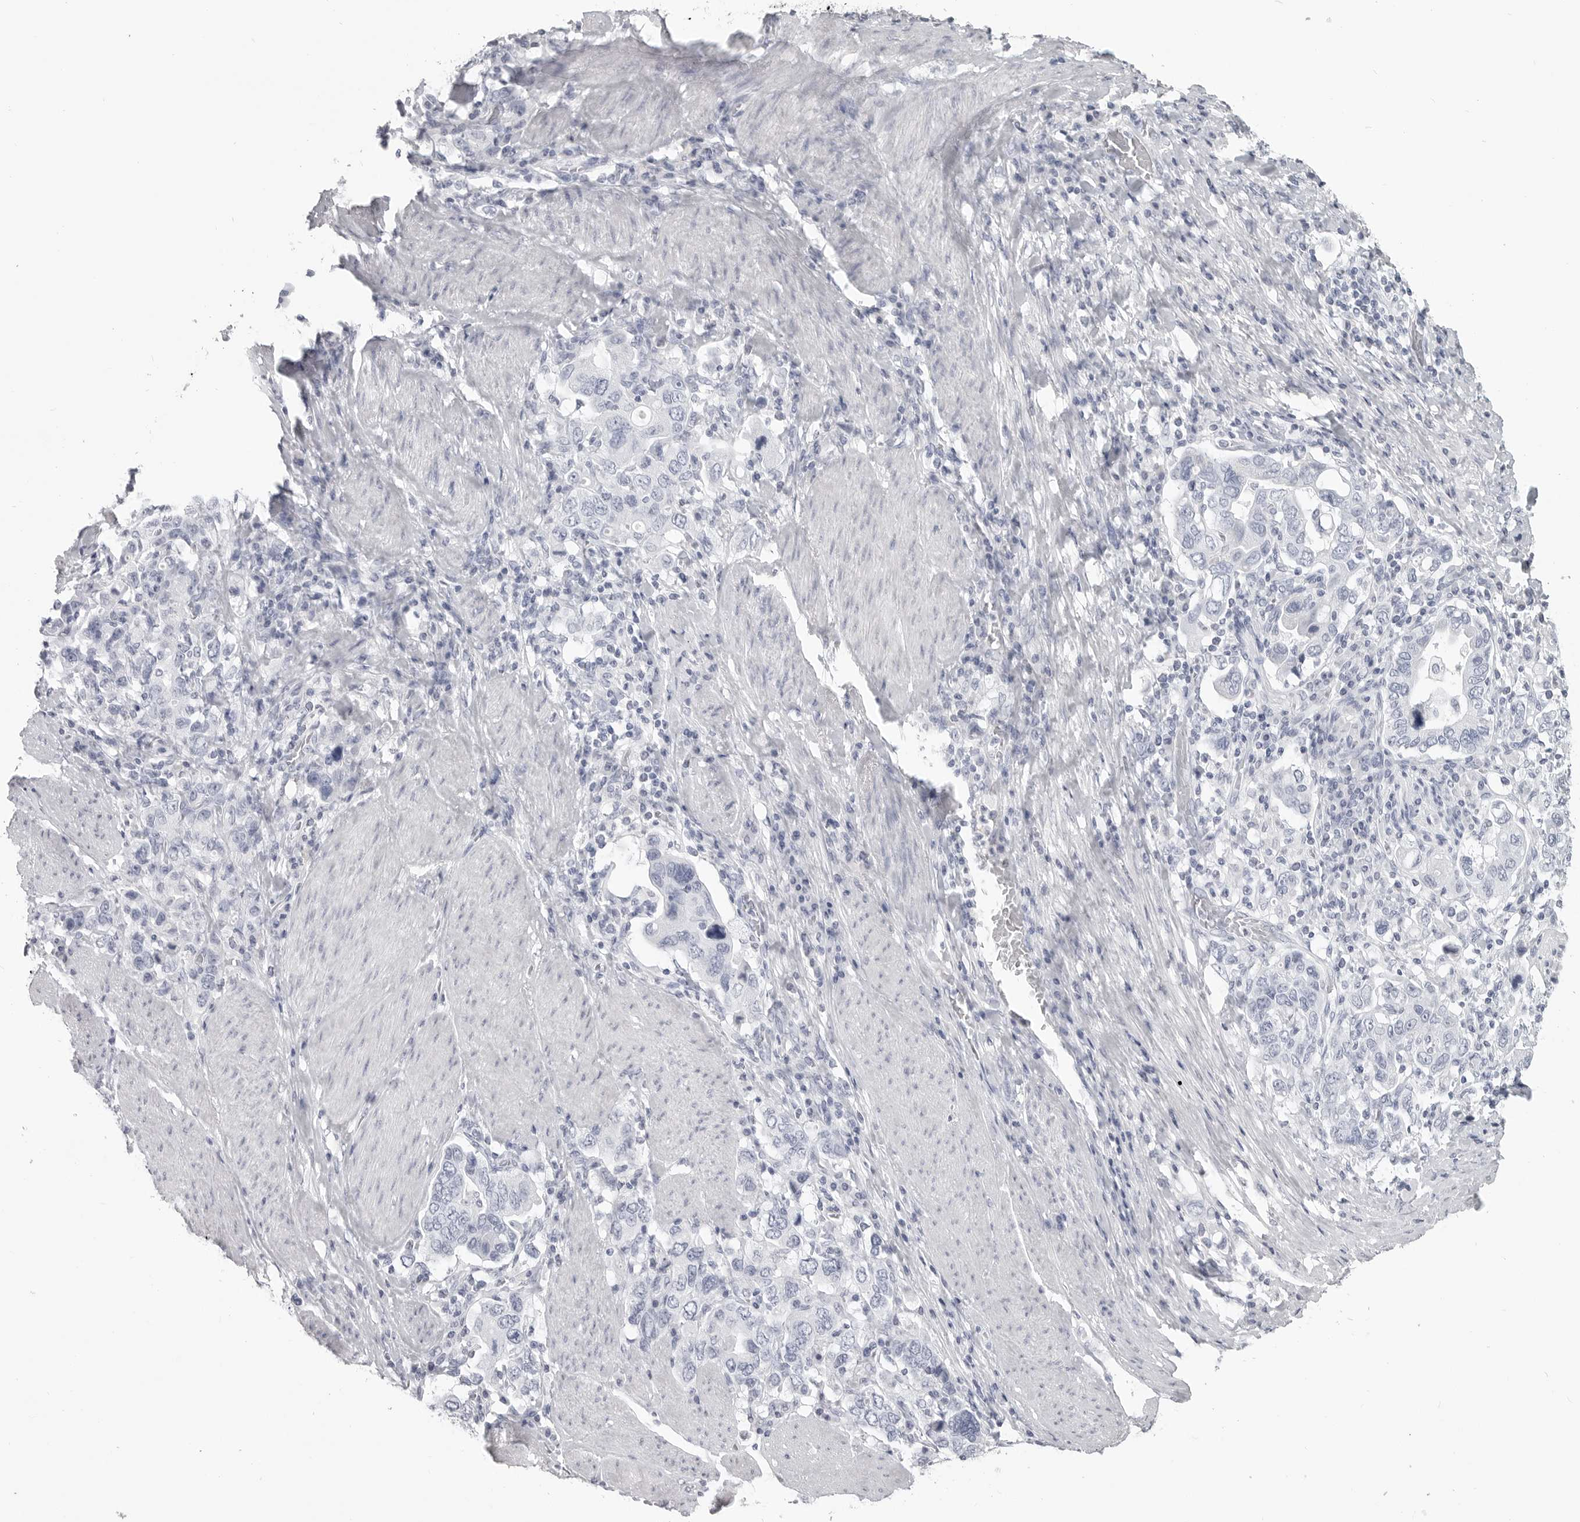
{"staining": {"intensity": "negative", "quantity": "none", "location": "none"}, "tissue": "stomach cancer", "cell_type": "Tumor cells", "image_type": "cancer", "snomed": [{"axis": "morphology", "description": "Adenocarcinoma, NOS"}, {"axis": "topography", "description": "Stomach, upper"}], "caption": "This is an IHC image of human stomach cancer. There is no staining in tumor cells.", "gene": "LY6D", "patient": {"sex": "male", "age": 62}}